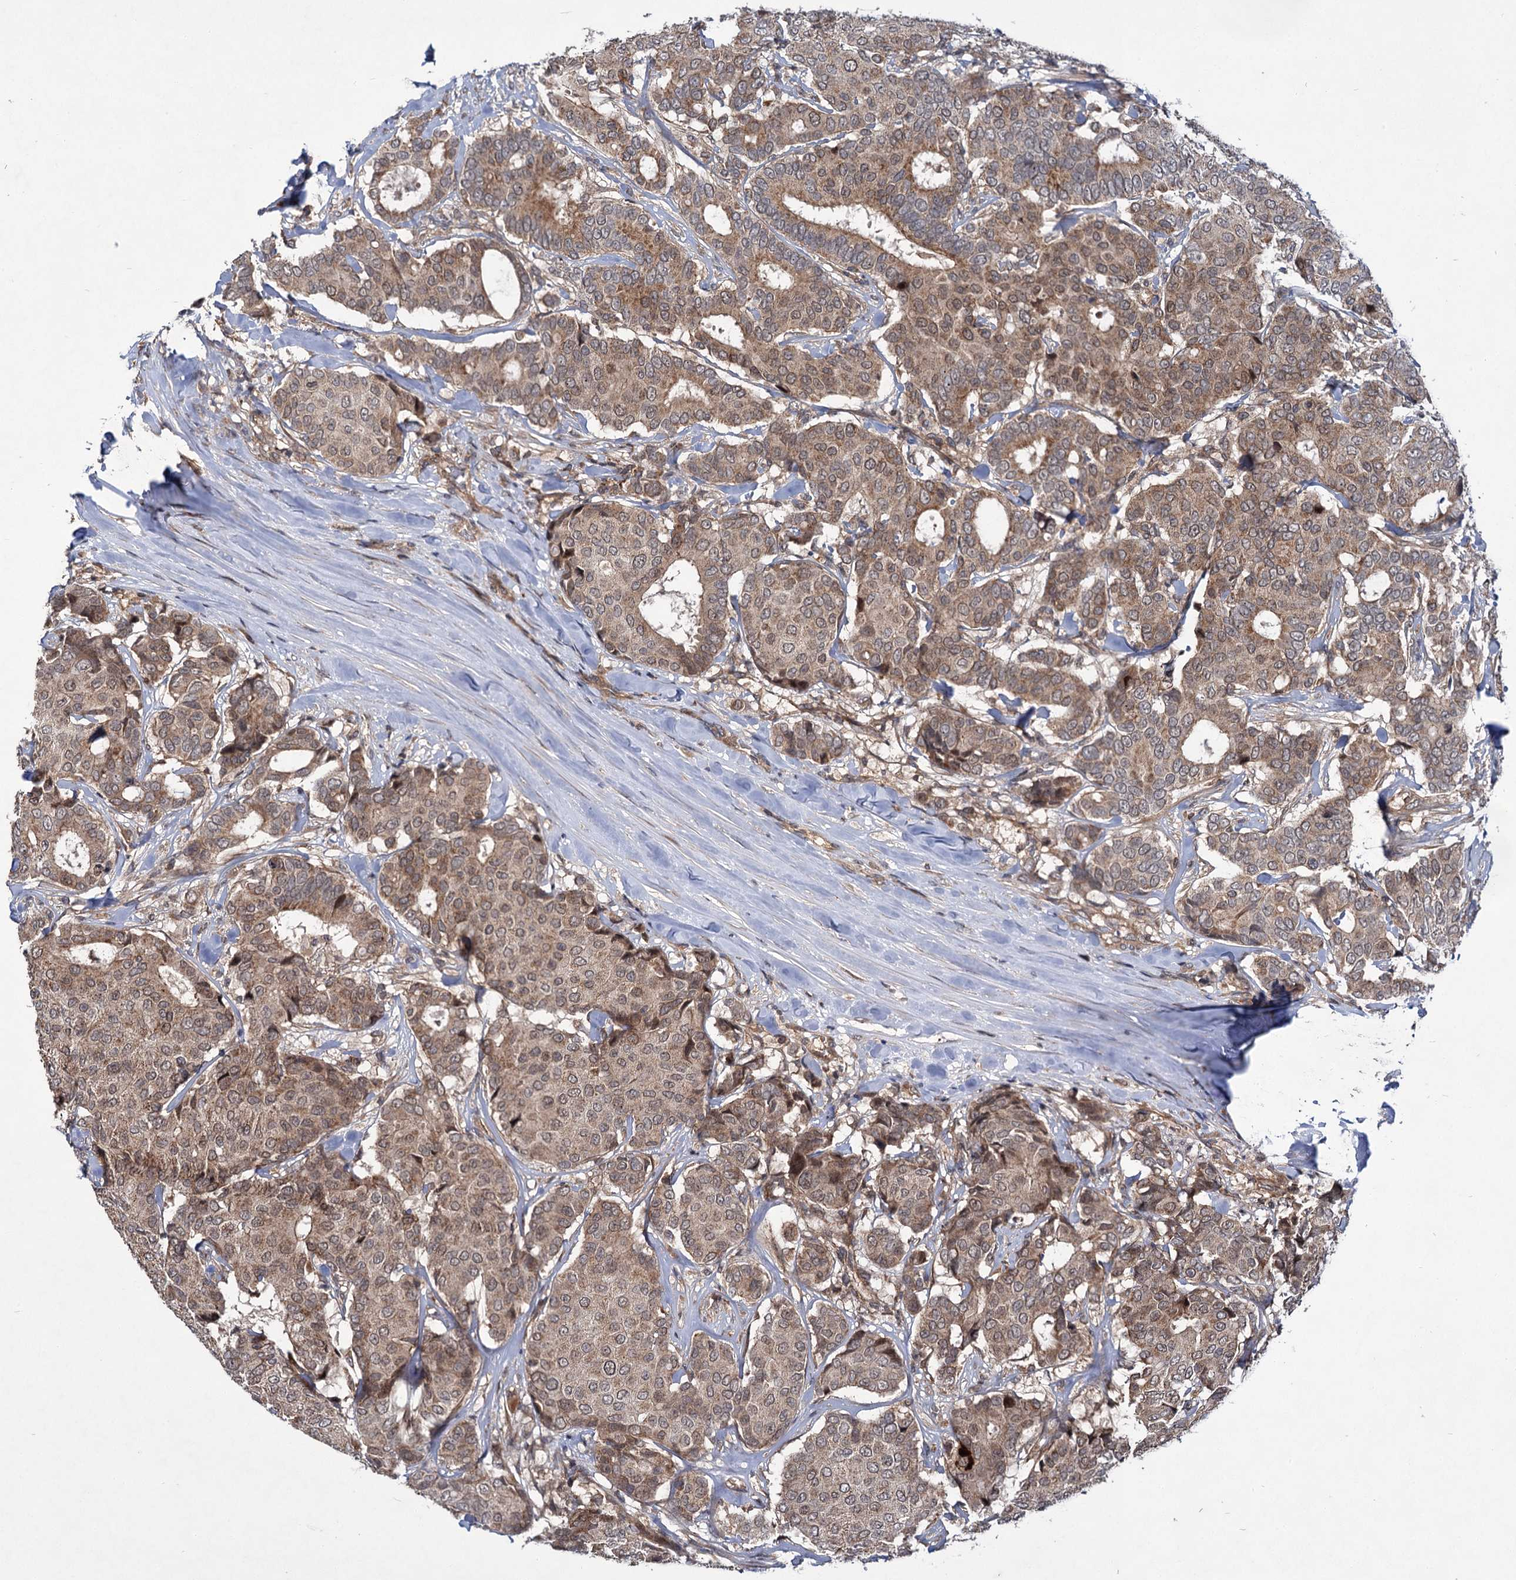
{"staining": {"intensity": "moderate", "quantity": ">75%", "location": "cytoplasmic/membranous,nuclear"}, "tissue": "breast cancer", "cell_type": "Tumor cells", "image_type": "cancer", "snomed": [{"axis": "morphology", "description": "Duct carcinoma"}, {"axis": "topography", "description": "Breast"}], "caption": "Breast intraductal carcinoma stained for a protein (brown) reveals moderate cytoplasmic/membranous and nuclear positive staining in about >75% of tumor cells.", "gene": "ABLIM1", "patient": {"sex": "female", "age": 75}}